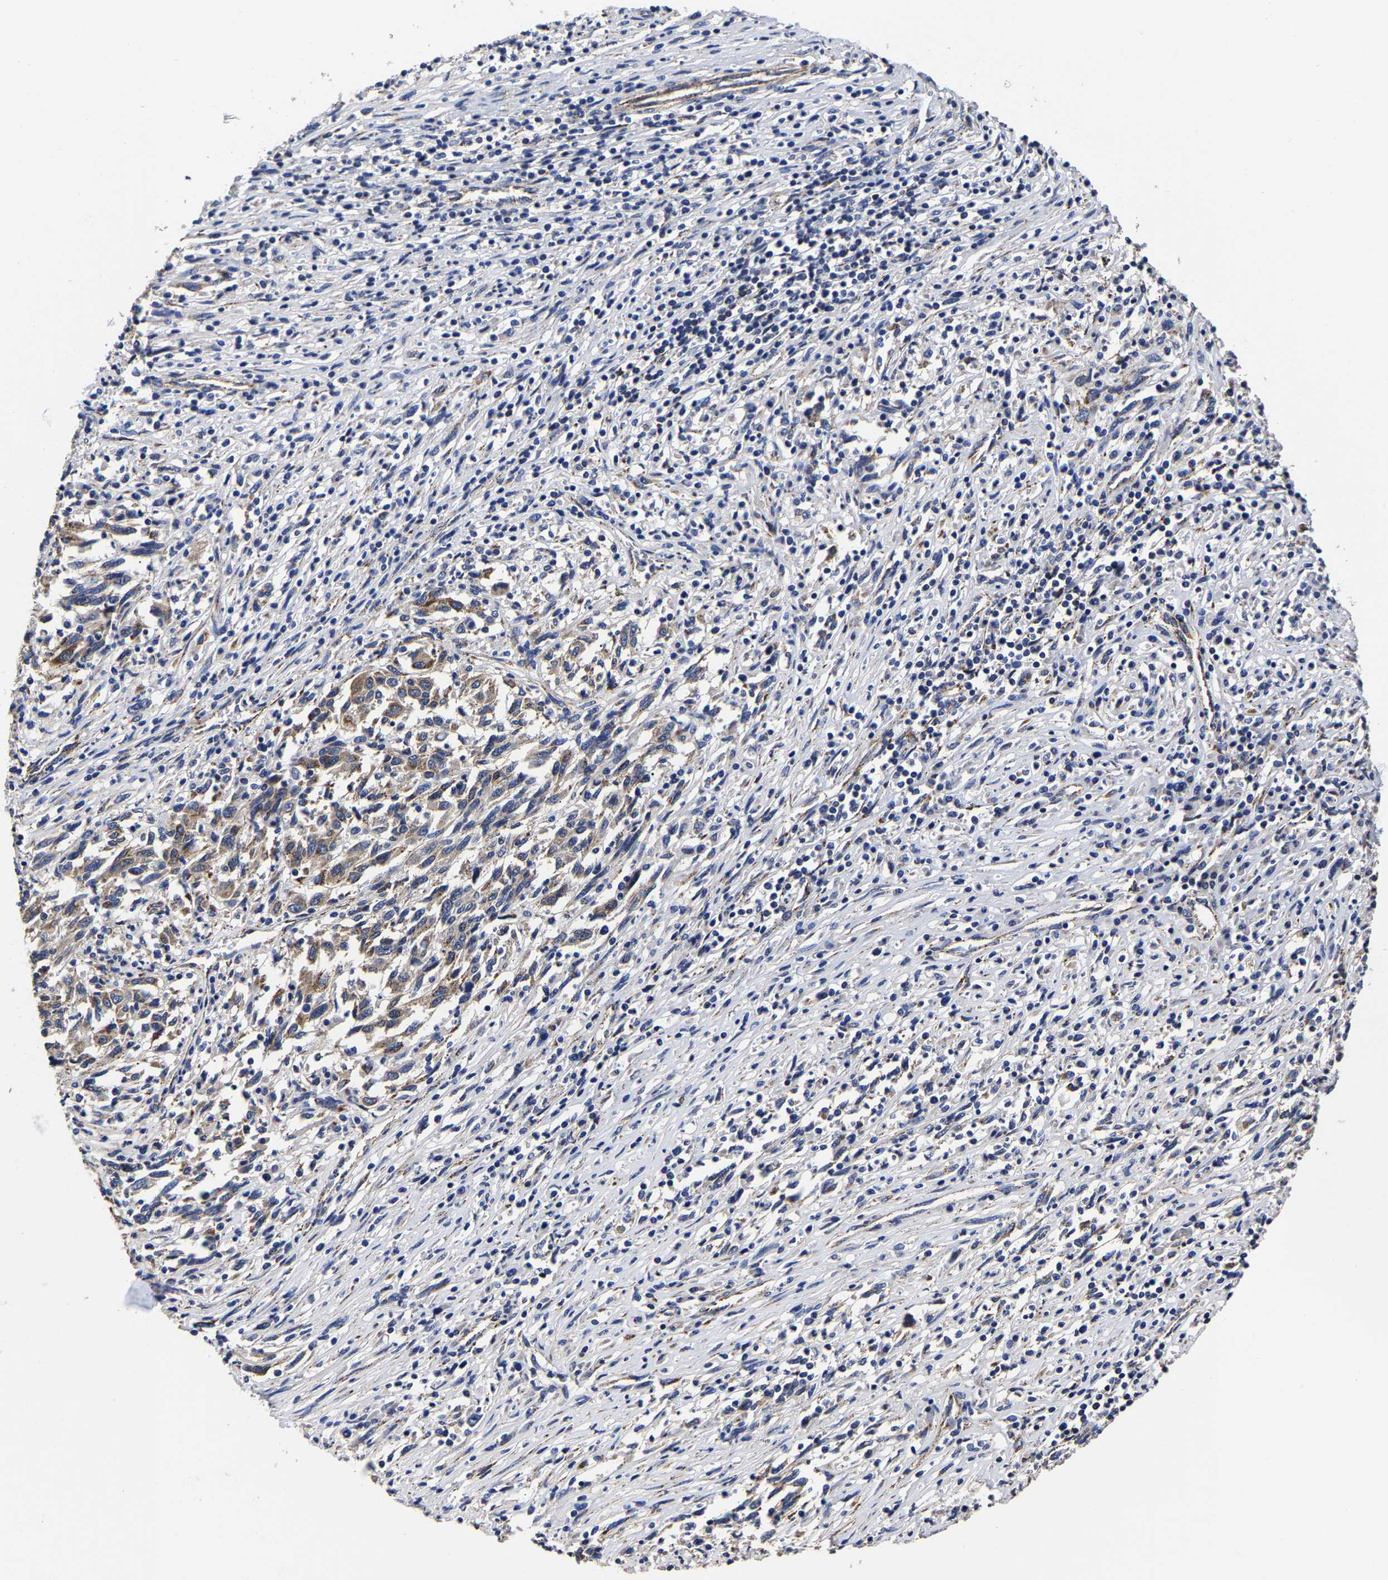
{"staining": {"intensity": "moderate", "quantity": ">75%", "location": "cytoplasmic/membranous"}, "tissue": "melanoma", "cell_type": "Tumor cells", "image_type": "cancer", "snomed": [{"axis": "morphology", "description": "Malignant melanoma, Metastatic site"}, {"axis": "topography", "description": "Lymph node"}], "caption": "Melanoma stained for a protein (brown) demonstrates moderate cytoplasmic/membranous positive staining in approximately >75% of tumor cells.", "gene": "AASS", "patient": {"sex": "male", "age": 61}}